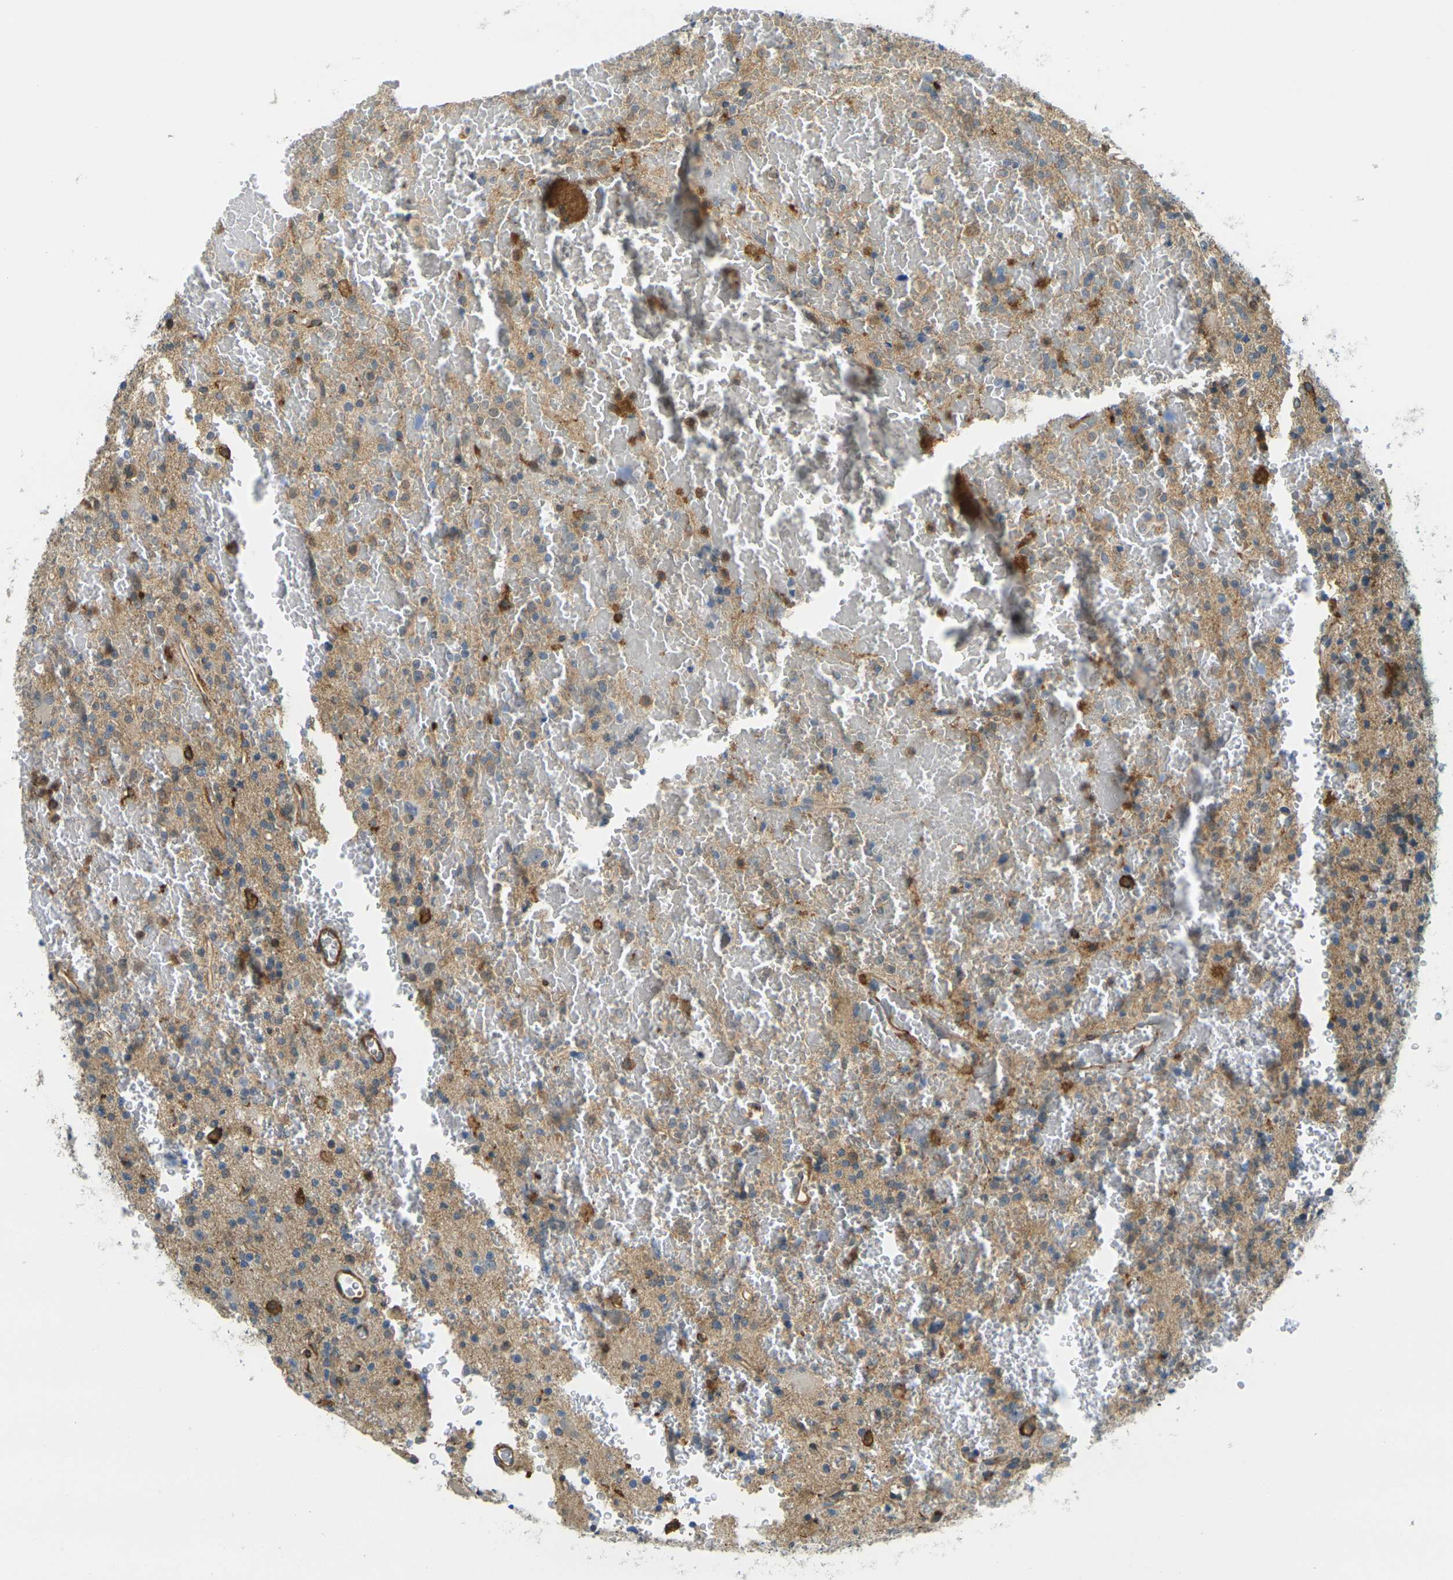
{"staining": {"intensity": "moderate", "quantity": "25%-75%", "location": "cytoplasmic/membranous"}, "tissue": "glioma", "cell_type": "Tumor cells", "image_type": "cancer", "snomed": [{"axis": "morphology", "description": "Glioma, malignant, High grade"}, {"axis": "topography", "description": "Brain"}], "caption": "The immunohistochemical stain shows moderate cytoplasmic/membranous expression in tumor cells of malignant glioma (high-grade) tissue.", "gene": "LASP1", "patient": {"sex": "male", "age": 47}}